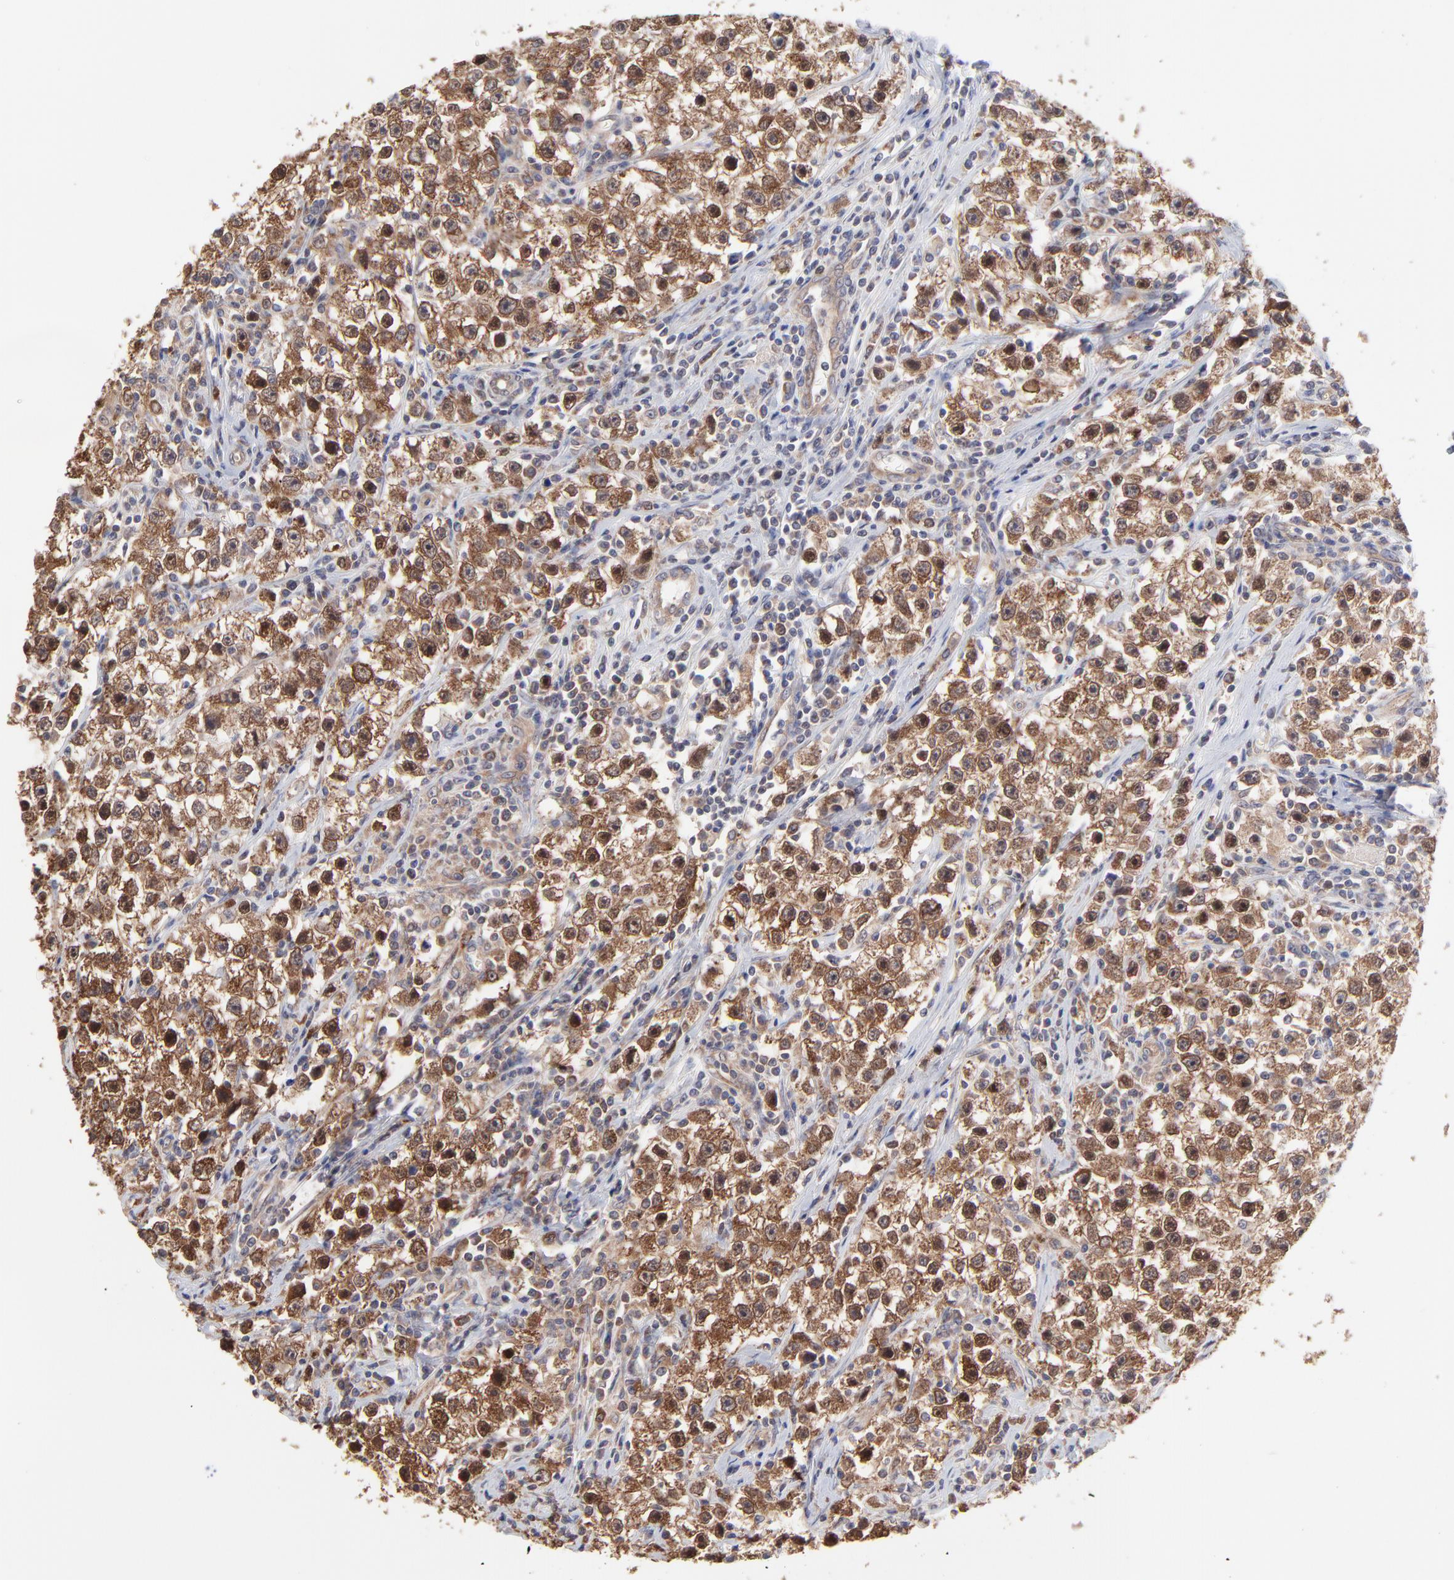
{"staining": {"intensity": "strong", "quantity": ">75%", "location": "cytoplasmic/membranous"}, "tissue": "testis cancer", "cell_type": "Tumor cells", "image_type": "cancer", "snomed": [{"axis": "morphology", "description": "Seminoma, NOS"}, {"axis": "topography", "description": "Testis"}], "caption": "Protein expression analysis of testis cancer reveals strong cytoplasmic/membranous positivity in approximately >75% of tumor cells.", "gene": "GART", "patient": {"sex": "male", "age": 35}}